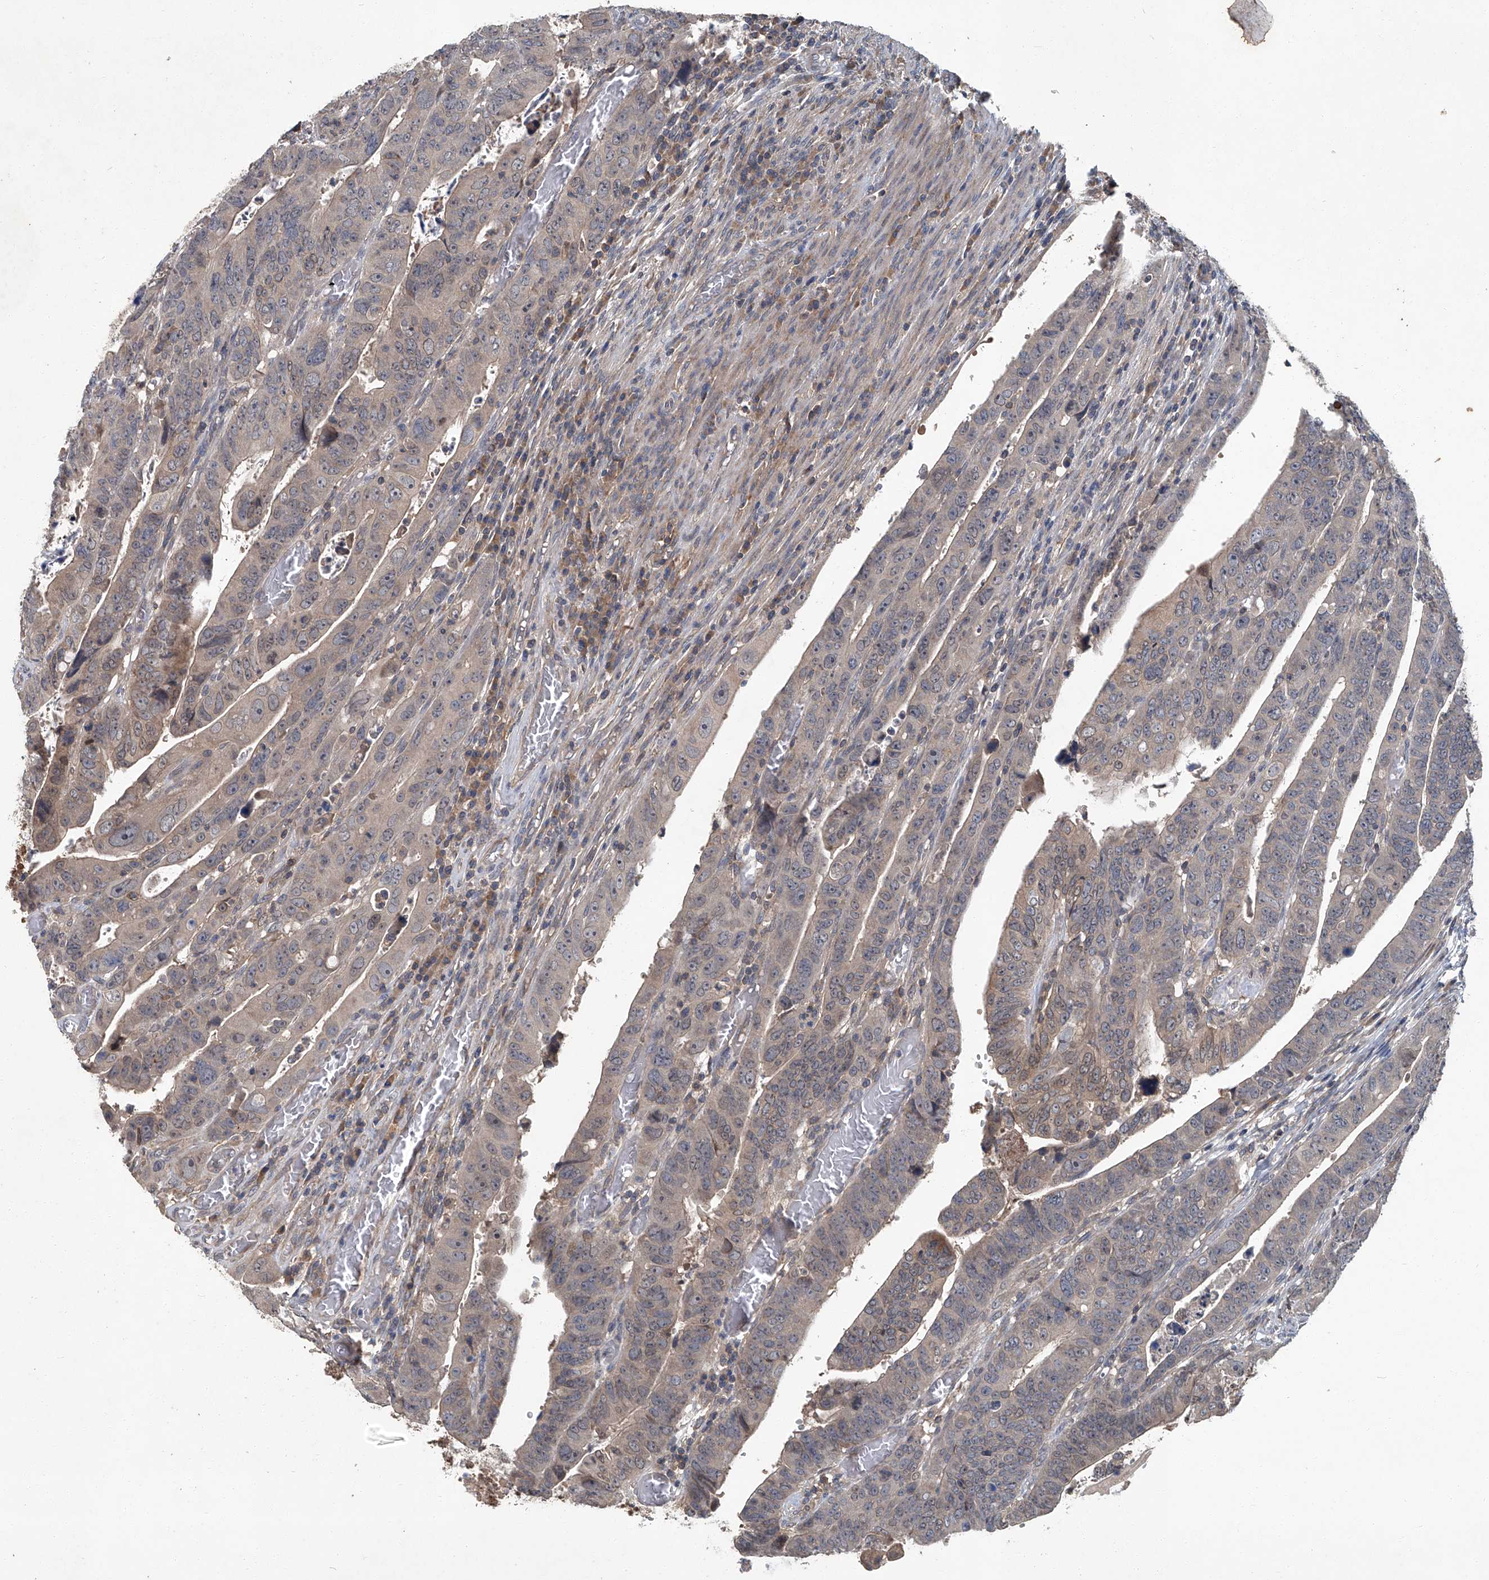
{"staining": {"intensity": "weak", "quantity": "<25%", "location": "cytoplasmic/membranous"}, "tissue": "colorectal cancer", "cell_type": "Tumor cells", "image_type": "cancer", "snomed": [{"axis": "morphology", "description": "Normal tissue, NOS"}, {"axis": "morphology", "description": "Adenocarcinoma, NOS"}, {"axis": "topography", "description": "Rectum"}], "caption": "Tumor cells are negative for brown protein staining in colorectal adenocarcinoma.", "gene": "ANKRD34A", "patient": {"sex": "female", "age": 65}}